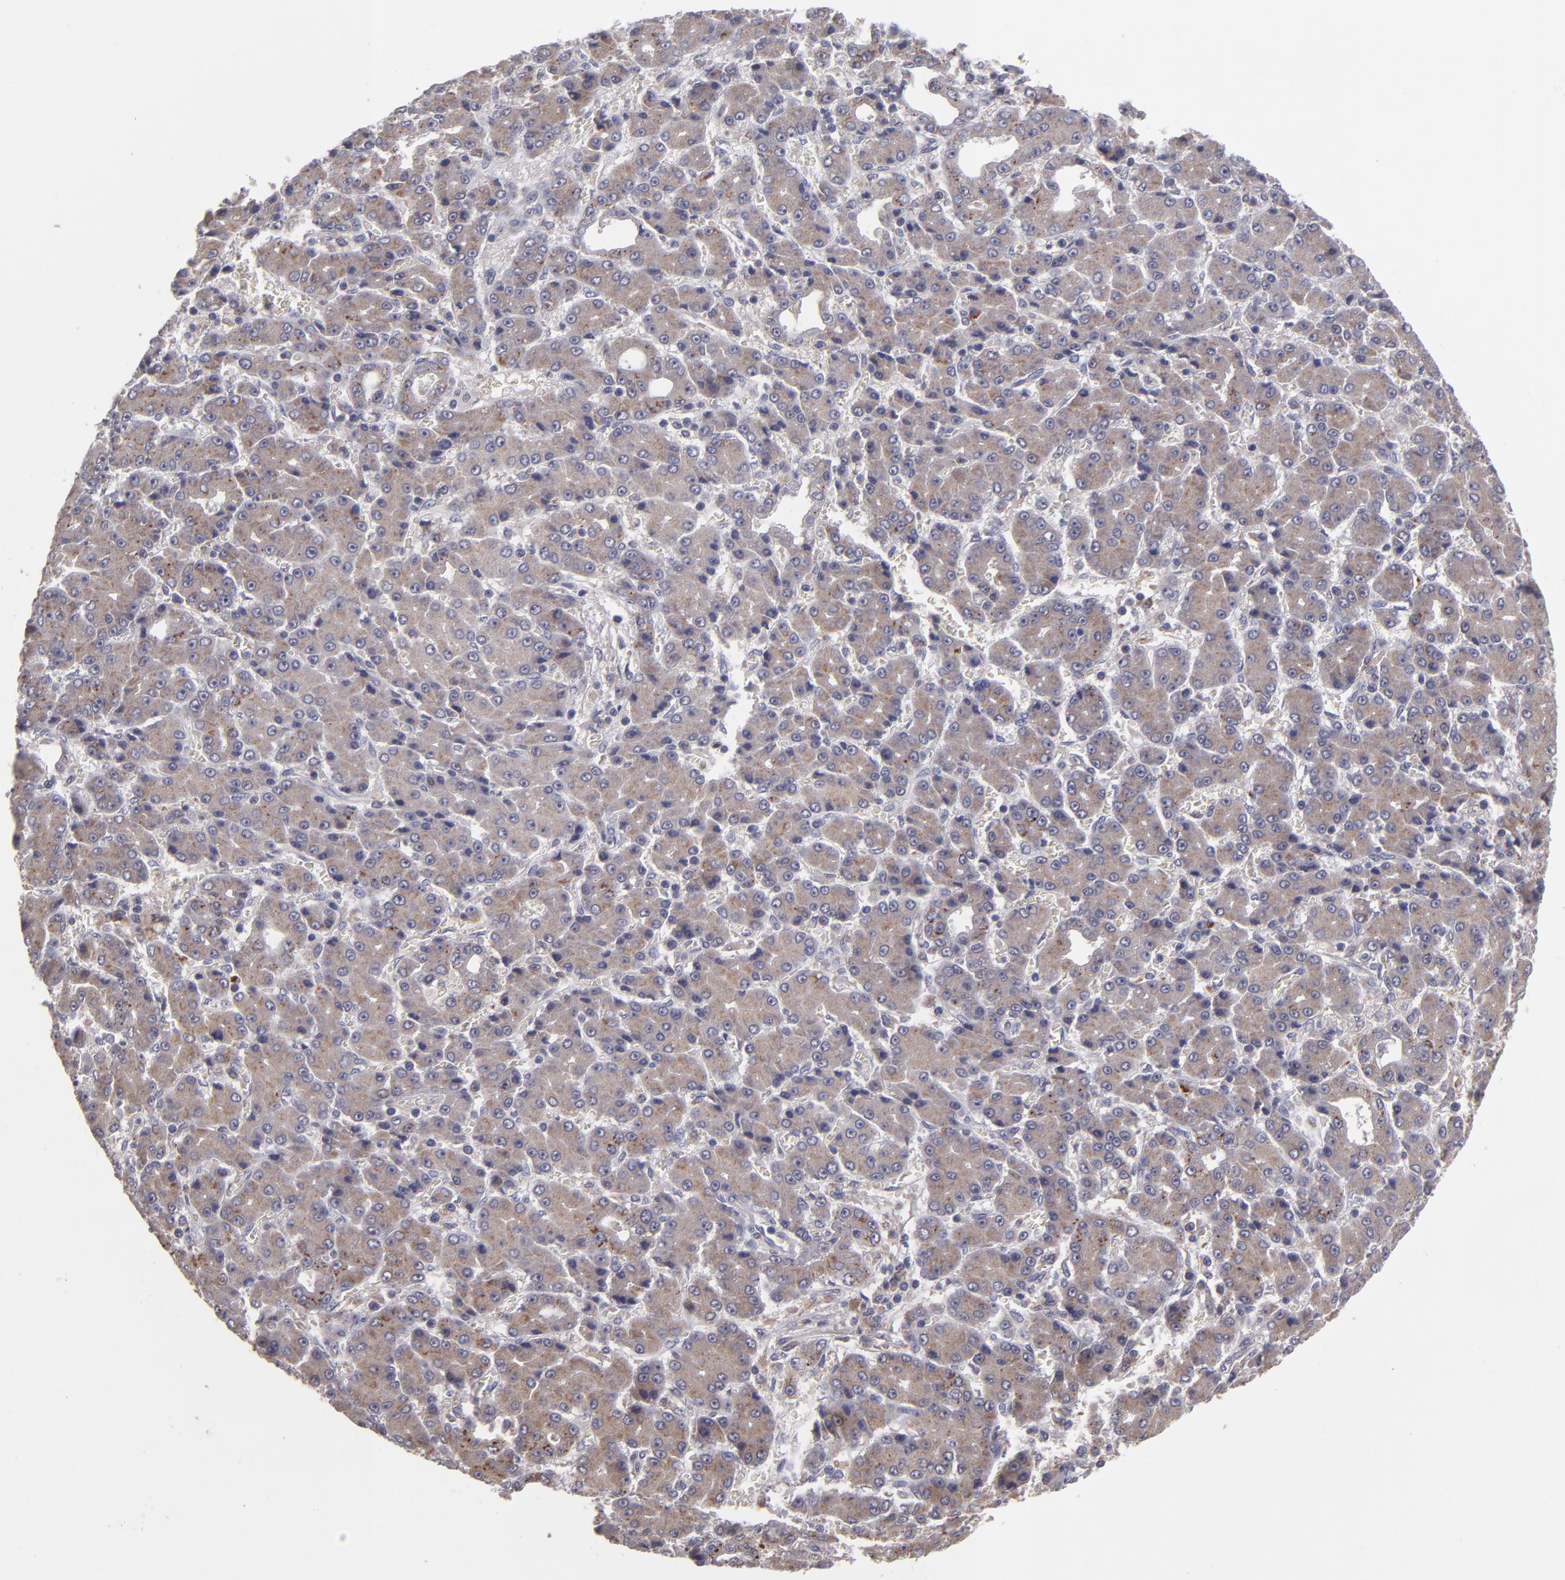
{"staining": {"intensity": "weak", "quantity": ">75%", "location": "cytoplasmic/membranous"}, "tissue": "liver cancer", "cell_type": "Tumor cells", "image_type": "cancer", "snomed": [{"axis": "morphology", "description": "Carcinoma, Hepatocellular, NOS"}, {"axis": "topography", "description": "Liver"}], "caption": "DAB (3,3'-diaminobenzidine) immunohistochemical staining of human liver cancer displays weak cytoplasmic/membranous protein expression in approximately >75% of tumor cells.", "gene": "IL12A", "patient": {"sex": "male", "age": 69}}